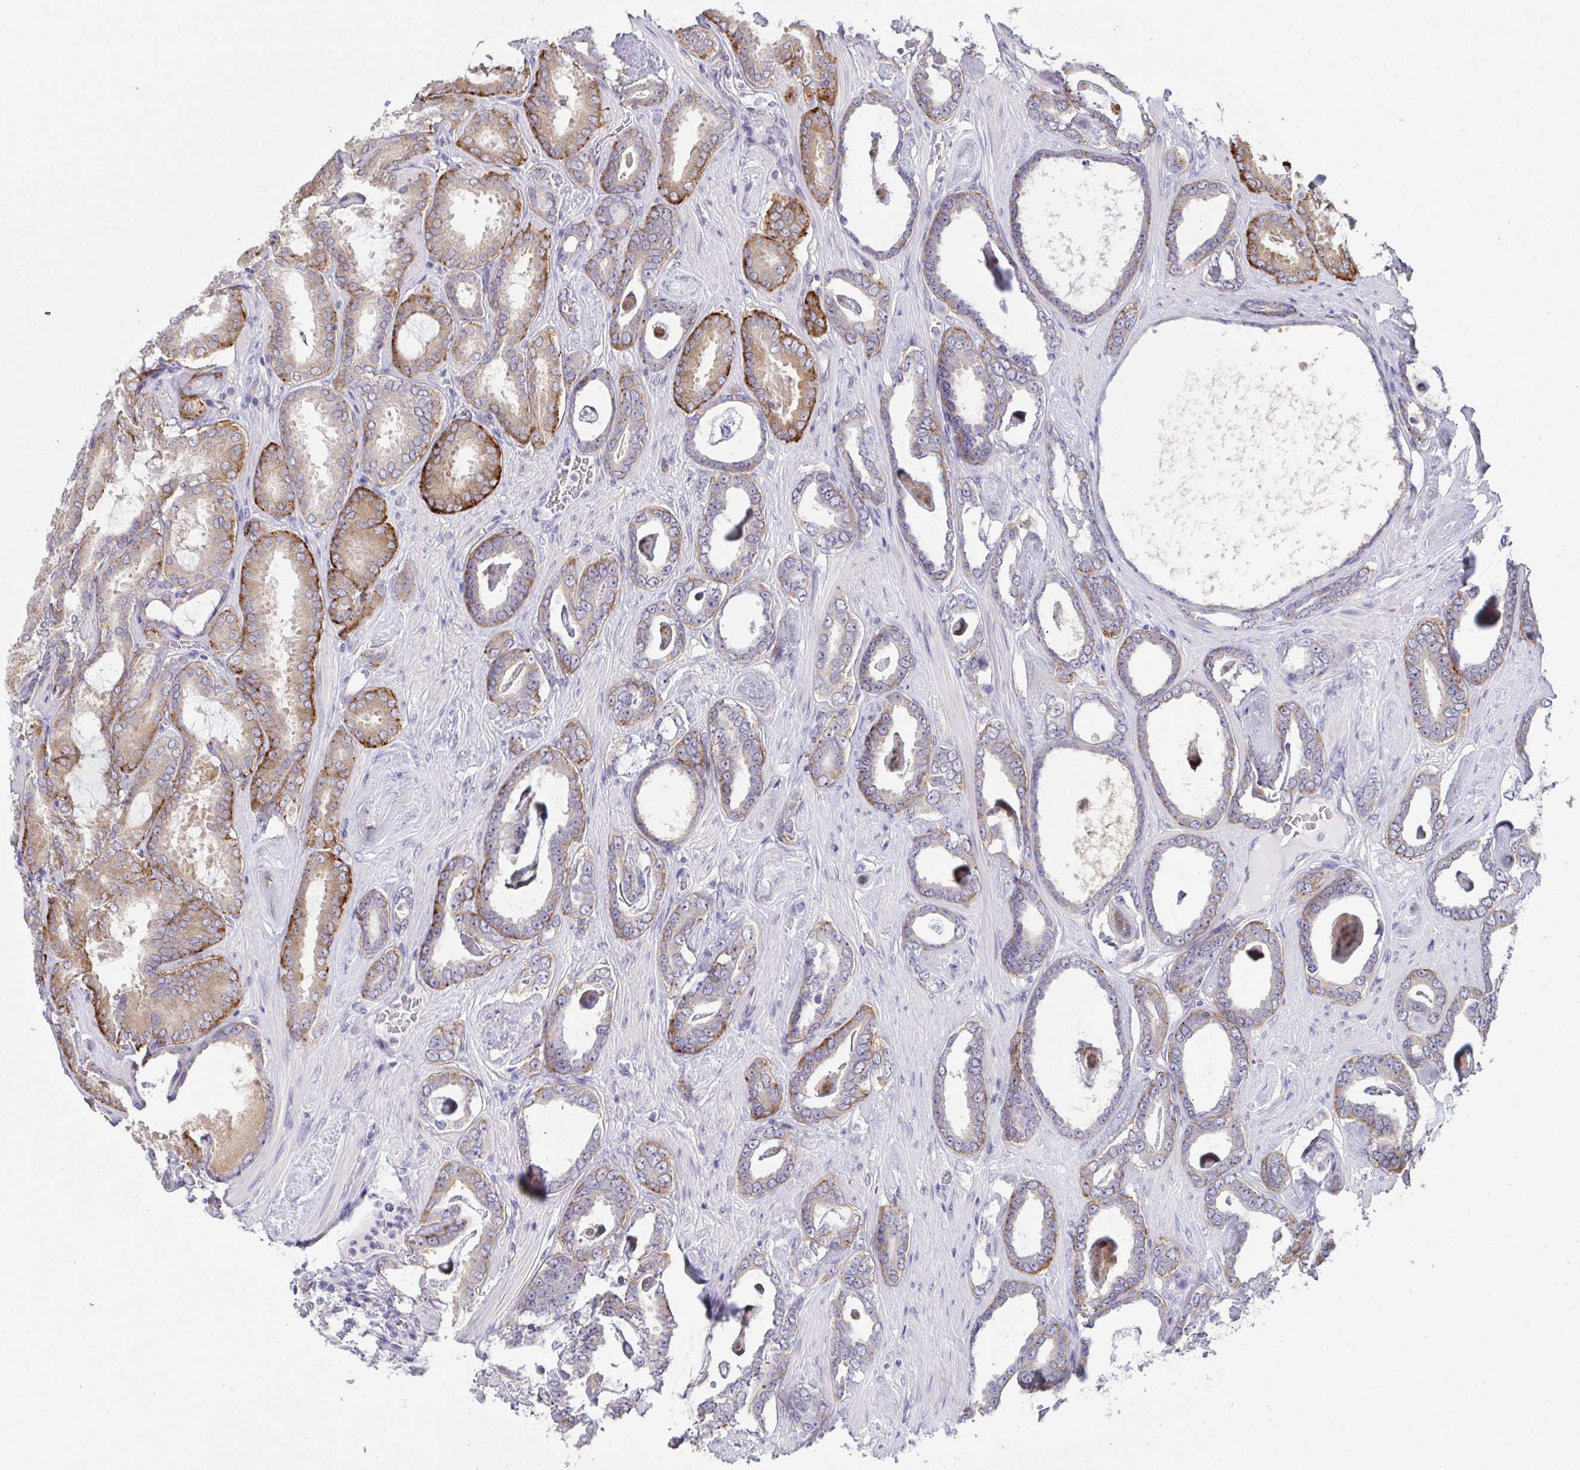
{"staining": {"intensity": "moderate", "quantity": "25%-75%", "location": "cytoplasmic/membranous"}, "tissue": "prostate cancer", "cell_type": "Tumor cells", "image_type": "cancer", "snomed": [{"axis": "morphology", "description": "Adenocarcinoma, High grade"}, {"axis": "topography", "description": "Prostate"}], "caption": "An image showing moderate cytoplasmic/membranous staining in about 25%-75% of tumor cells in prostate adenocarcinoma (high-grade), as visualized by brown immunohistochemical staining.", "gene": "TMEM41A", "patient": {"sex": "male", "age": 63}}